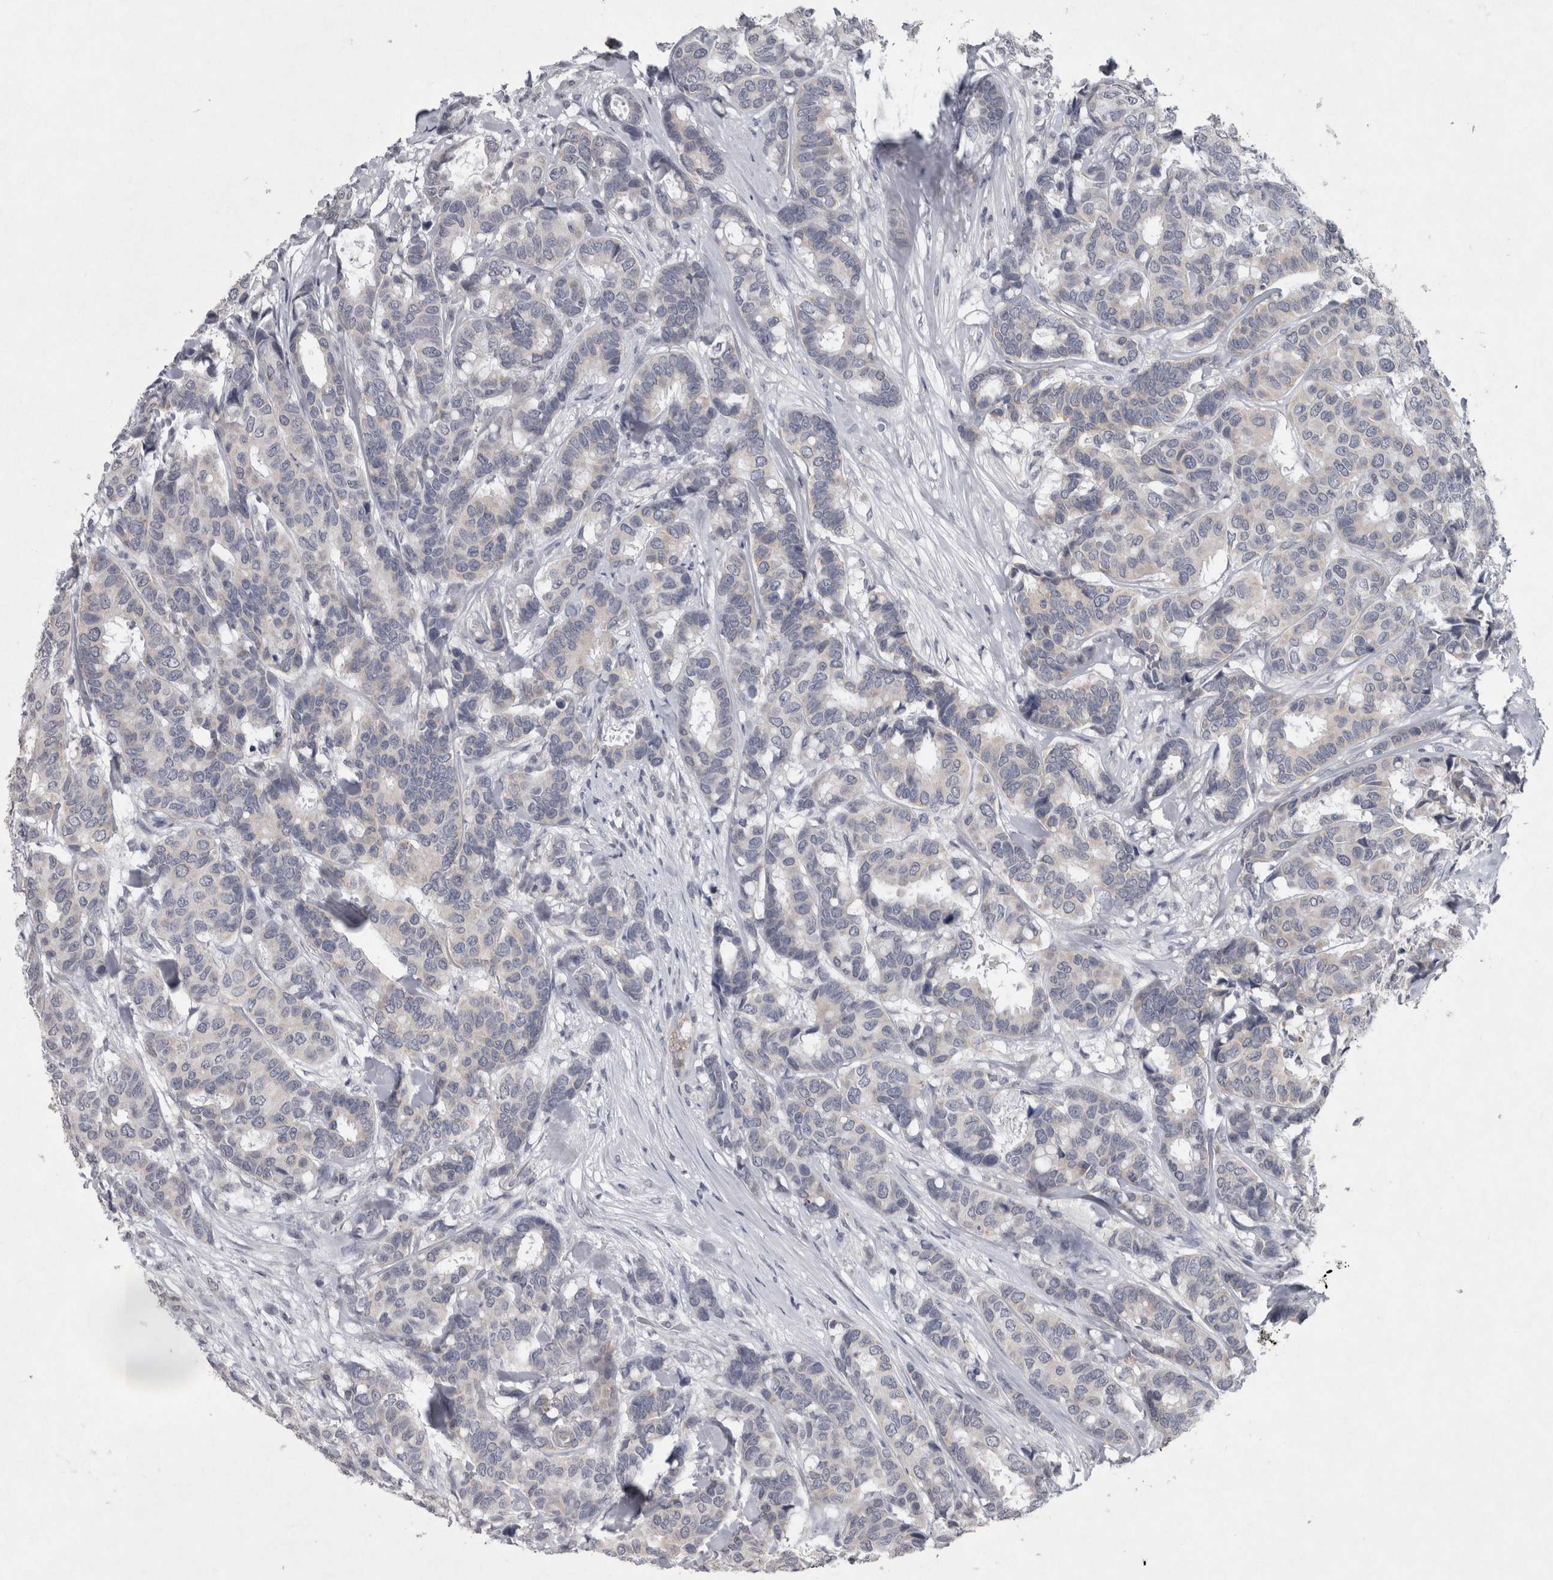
{"staining": {"intensity": "negative", "quantity": "none", "location": "none"}, "tissue": "breast cancer", "cell_type": "Tumor cells", "image_type": "cancer", "snomed": [{"axis": "morphology", "description": "Duct carcinoma"}, {"axis": "topography", "description": "Breast"}], "caption": "There is no significant expression in tumor cells of intraductal carcinoma (breast). The staining is performed using DAB brown chromogen with nuclei counter-stained in using hematoxylin.", "gene": "WNT7A", "patient": {"sex": "female", "age": 87}}